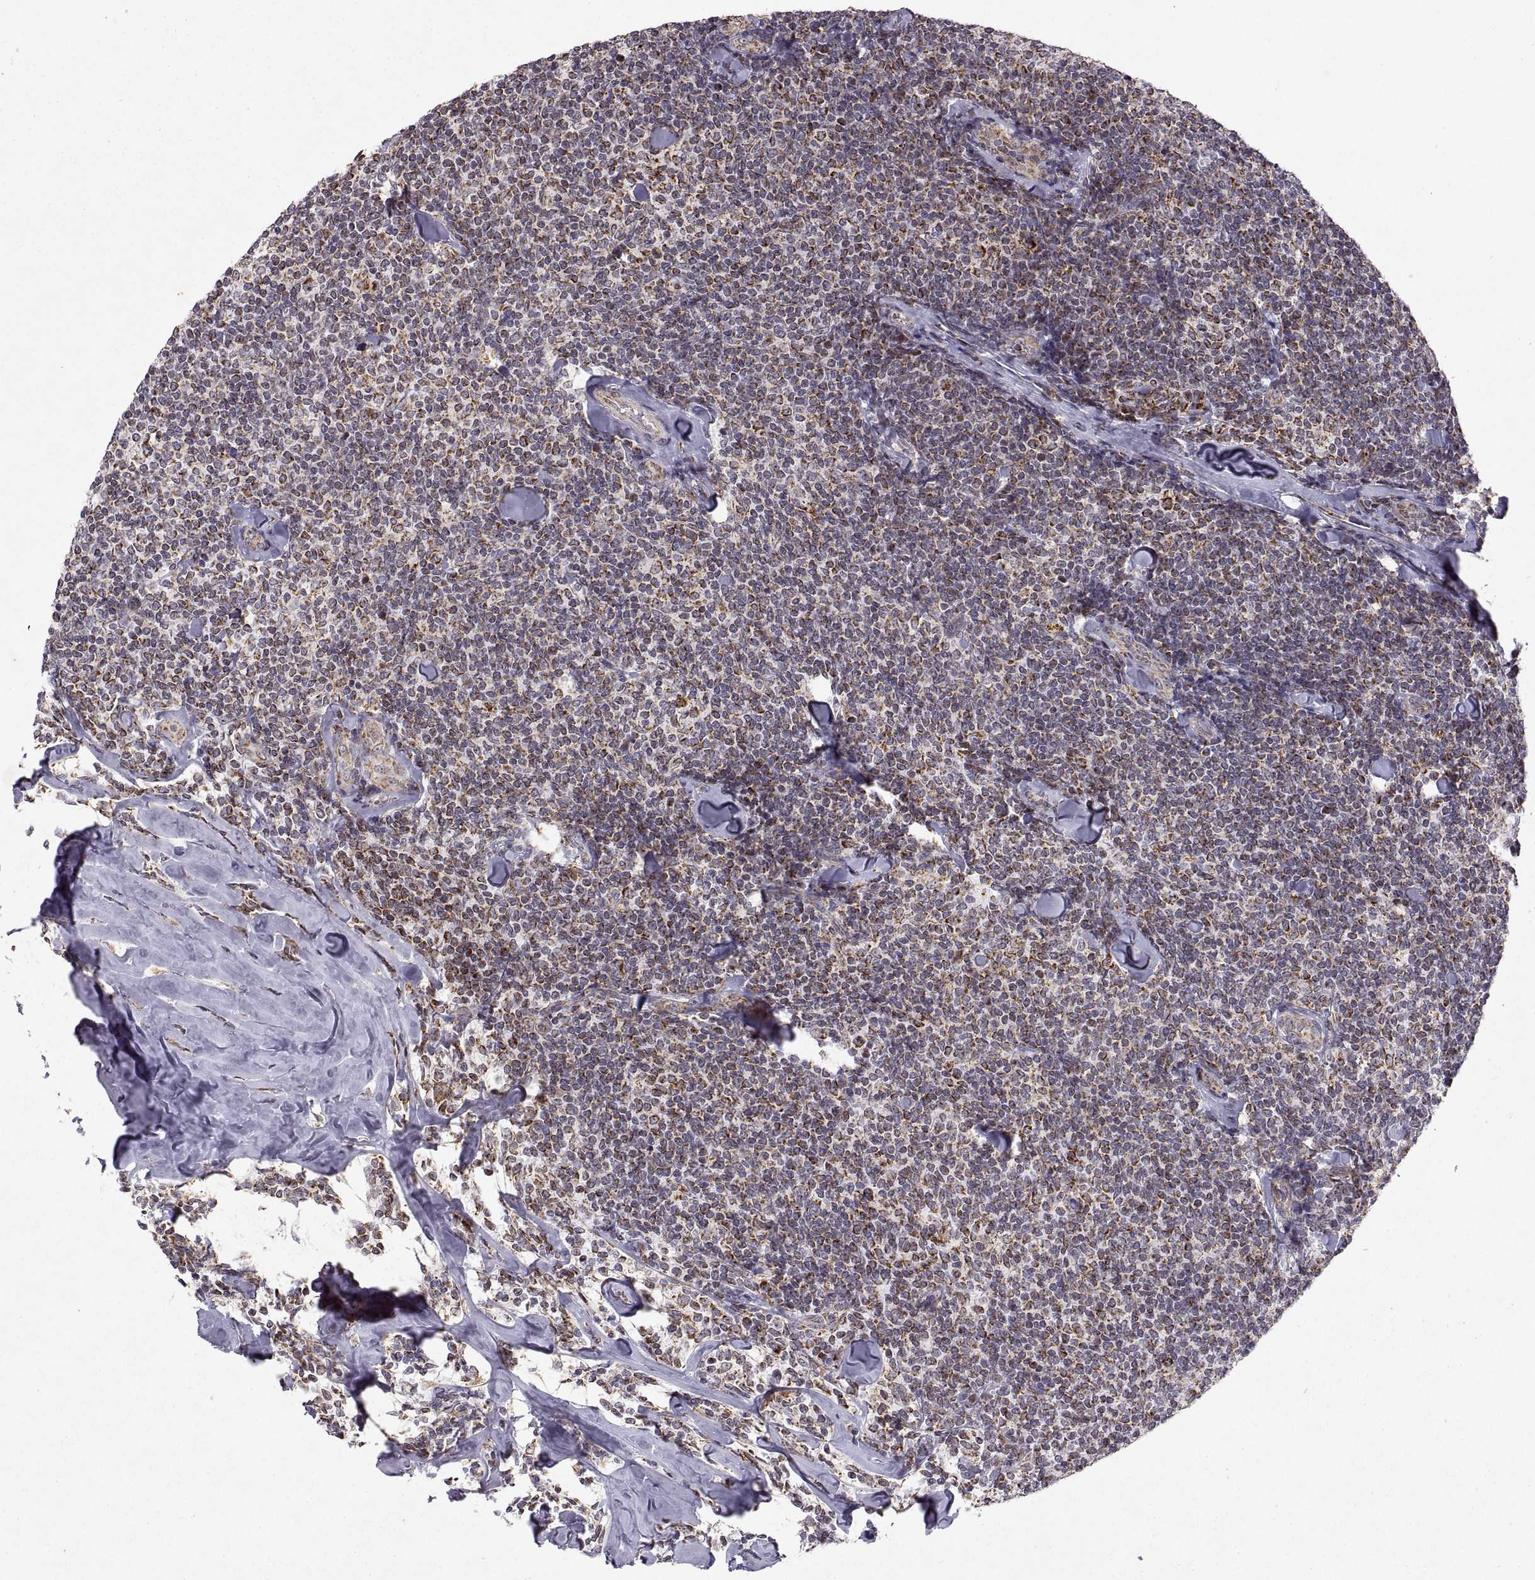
{"staining": {"intensity": "moderate", "quantity": "25%-75%", "location": "cytoplasmic/membranous"}, "tissue": "lymphoma", "cell_type": "Tumor cells", "image_type": "cancer", "snomed": [{"axis": "morphology", "description": "Malignant lymphoma, non-Hodgkin's type, Low grade"}, {"axis": "topography", "description": "Lymph node"}], "caption": "Immunohistochemistry (IHC) staining of lymphoma, which shows medium levels of moderate cytoplasmic/membranous expression in about 25%-75% of tumor cells indicating moderate cytoplasmic/membranous protein staining. The staining was performed using DAB (3,3'-diaminobenzidine) (brown) for protein detection and nuclei were counterstained in hematoxylin (blue).", "gene": "MANBAL", "patient": {"sex": "female", "age": 56}}